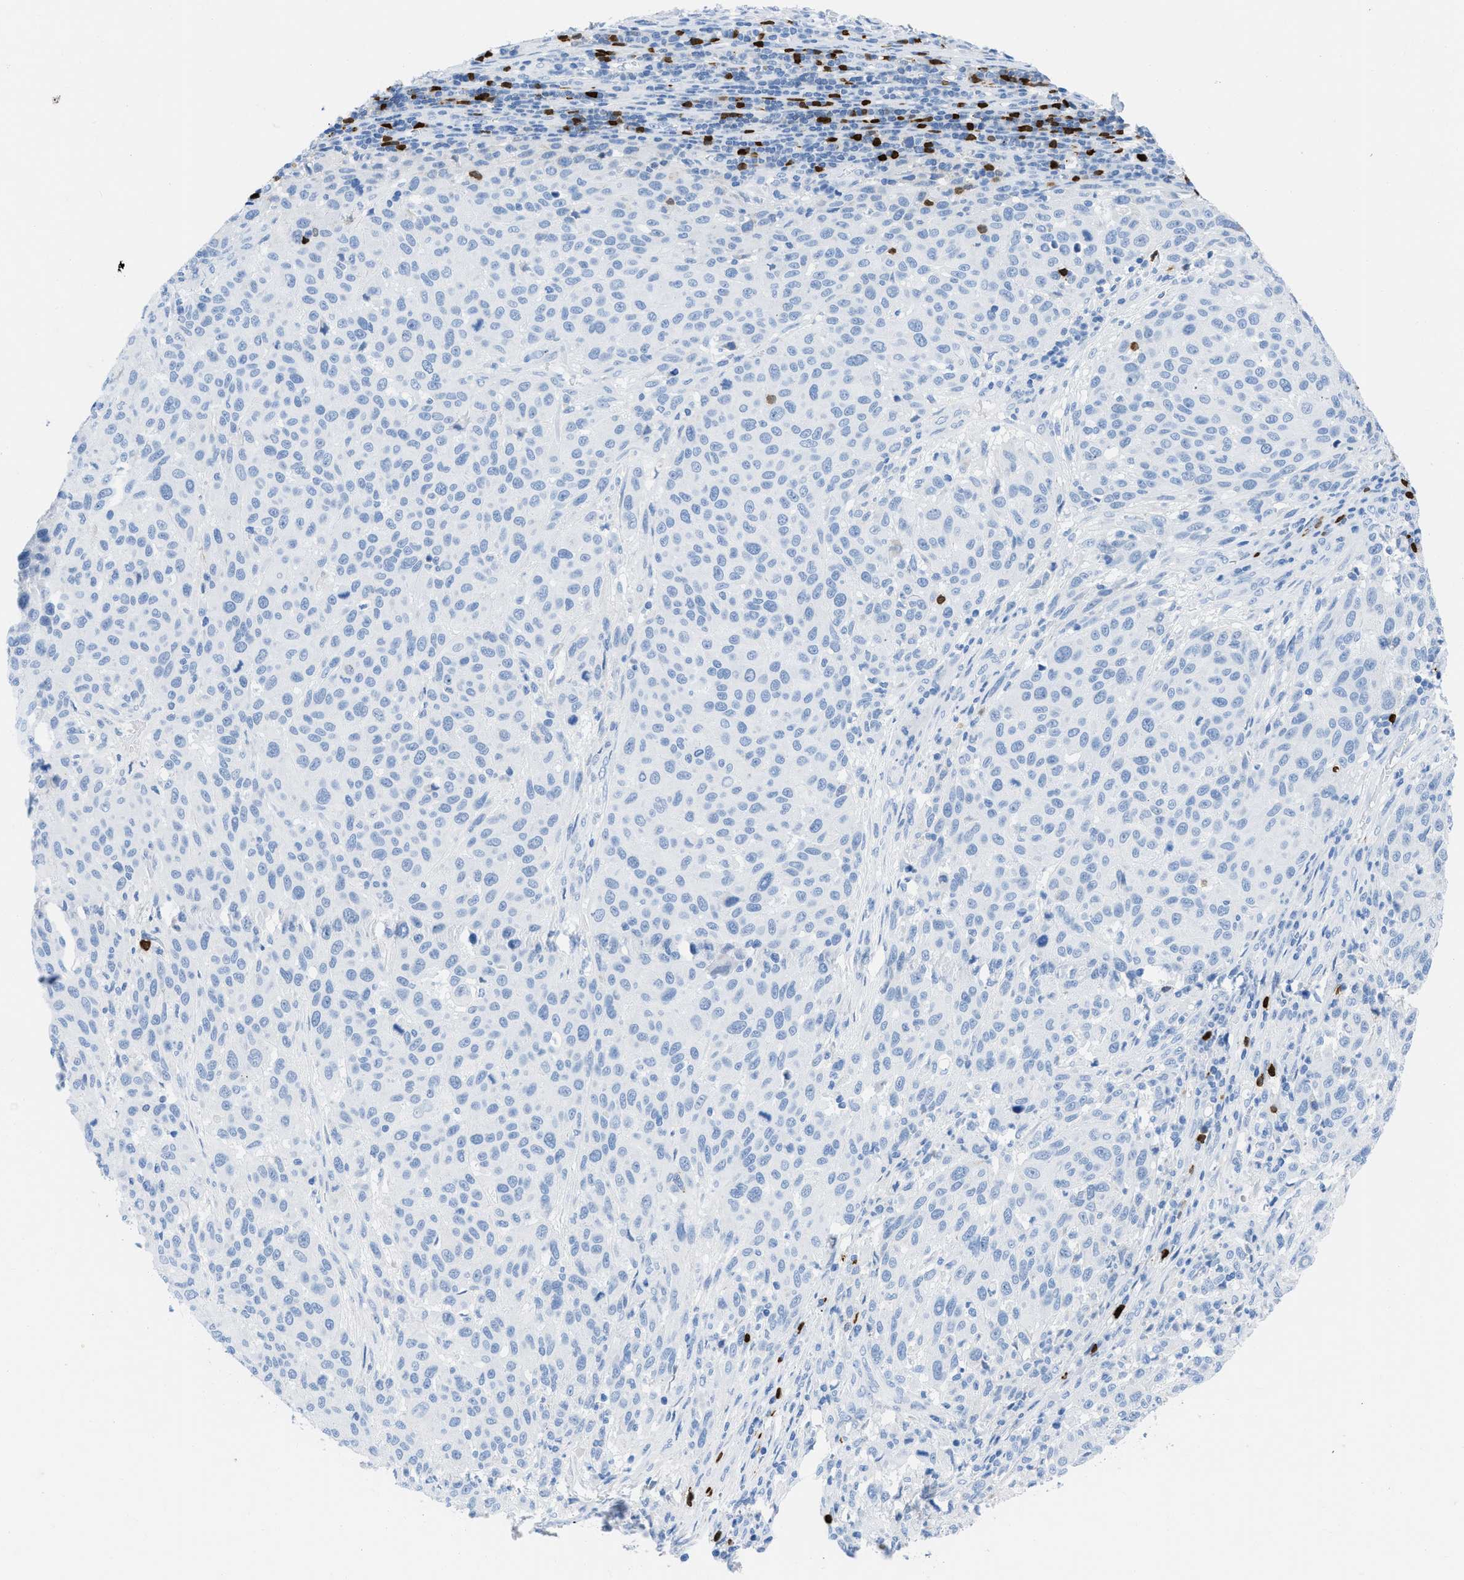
{"staining": {"intensity": "negative", "quantity": "none", "location": "none"}, "tissue": "melanoma", "cell_type": "Tumor cells", "image_type": "cancer", "snomed": [{"axis": "morphology", "description": "Malignant melanoma, Metastatic site"}, {"axis": "topography", "description": "Lymph node"}], "caption": "Micrograph shows no significant protein staining in tumor cells of melanoma.", "gene": "TCL1A", "patient": {"sex": "male", "age": 61}}